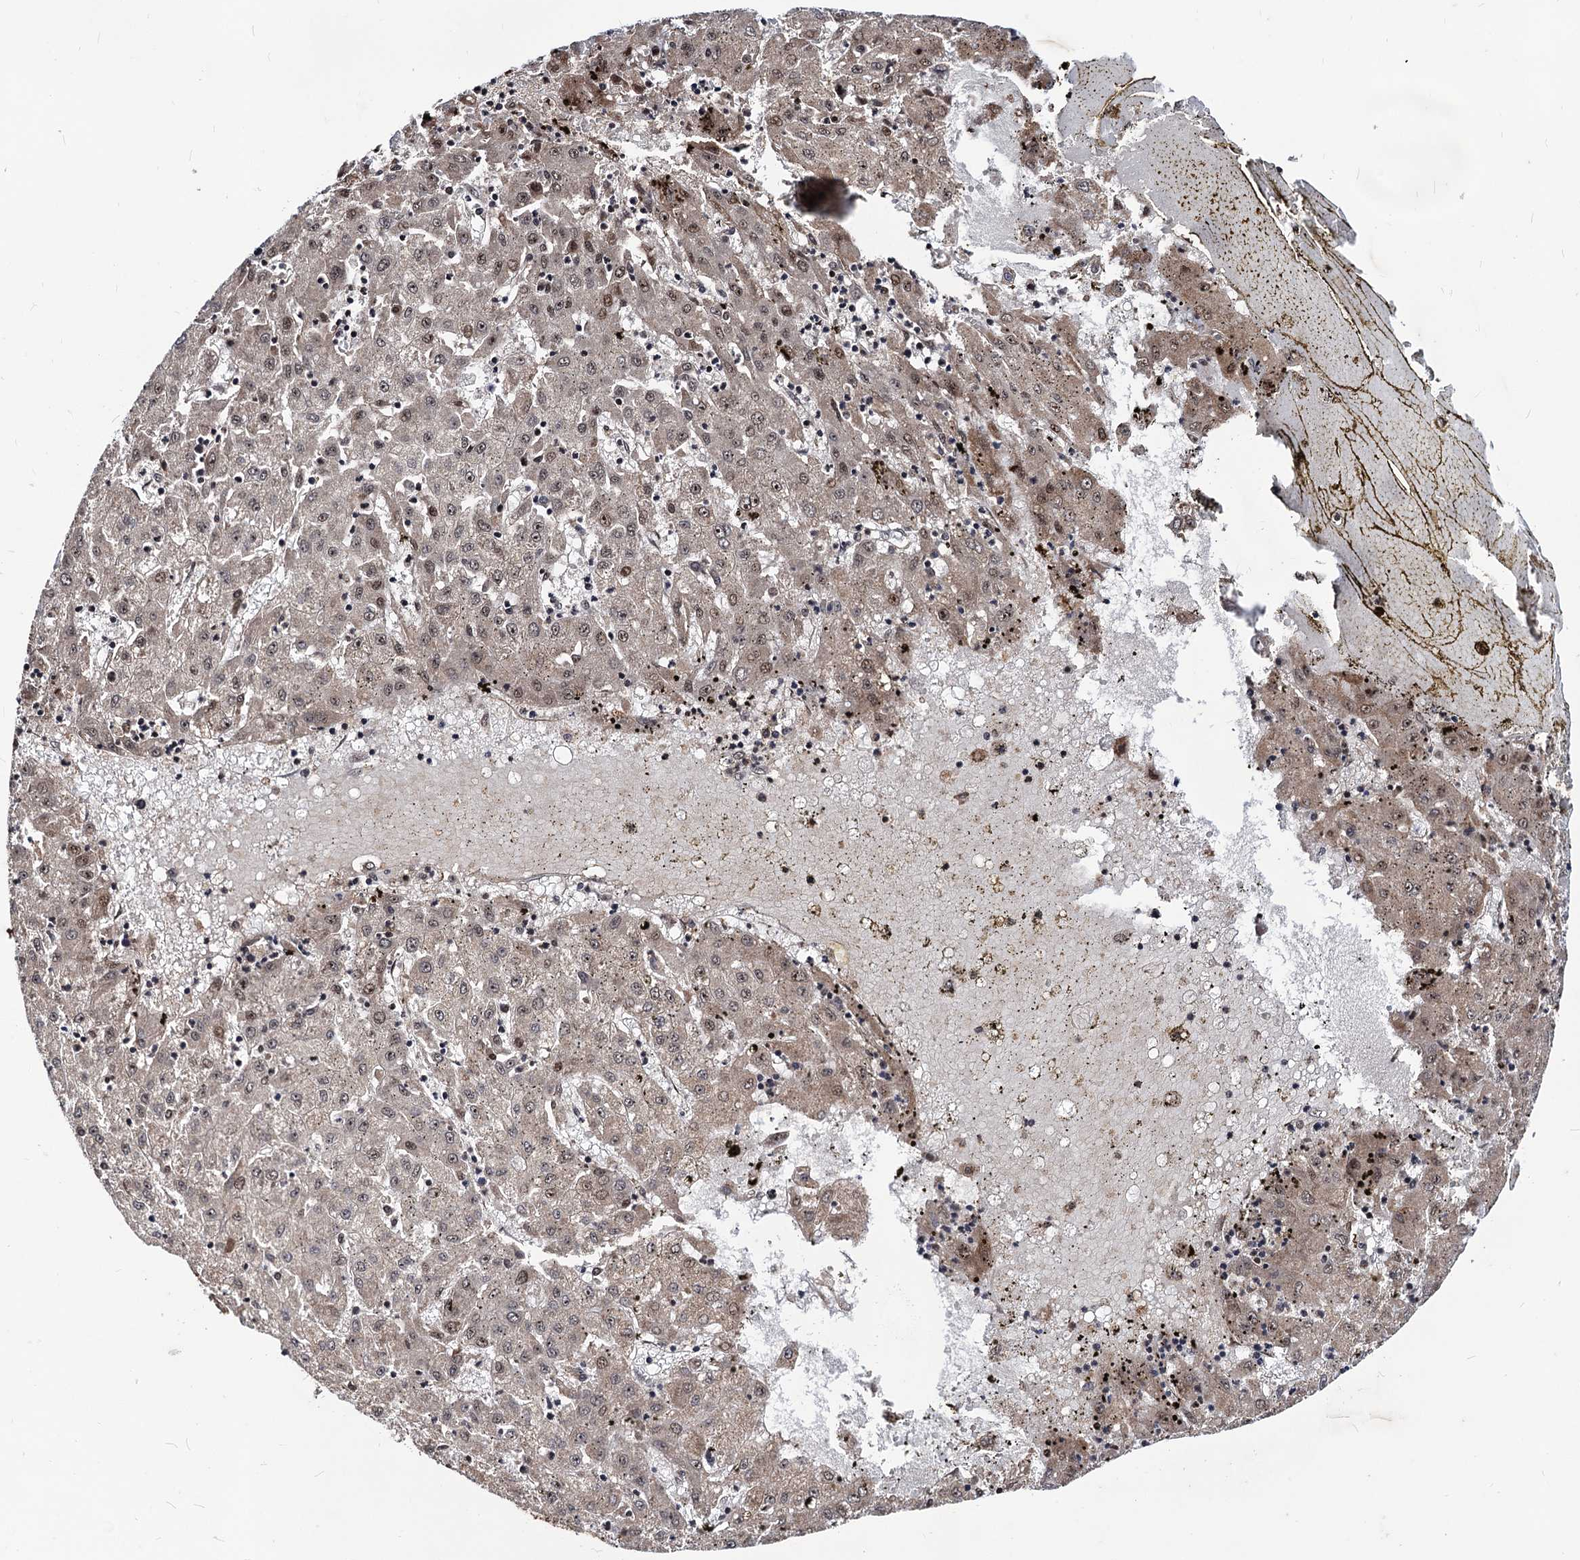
{"staining": {"intensity": "weak", "quantity": "25%-75%", "location": "nuclear"}, "tissue": "liver cancer", "cell_type": "Tumor cells", "image_type": "cancer", "snomed": [{"axis": "morphology", "description": "Carcinoma, Hepatocellular, NOS"}, {"axis": "topography", "description": "Liver"}], "caption": "Liver cancer tissue reveals weak nuclear staining in approximately 25%-75% of tumor cells, visualized by immunohistochemistry.", "gene": "SFSWAP", "patient": {"sex": "male", "age": 72}}